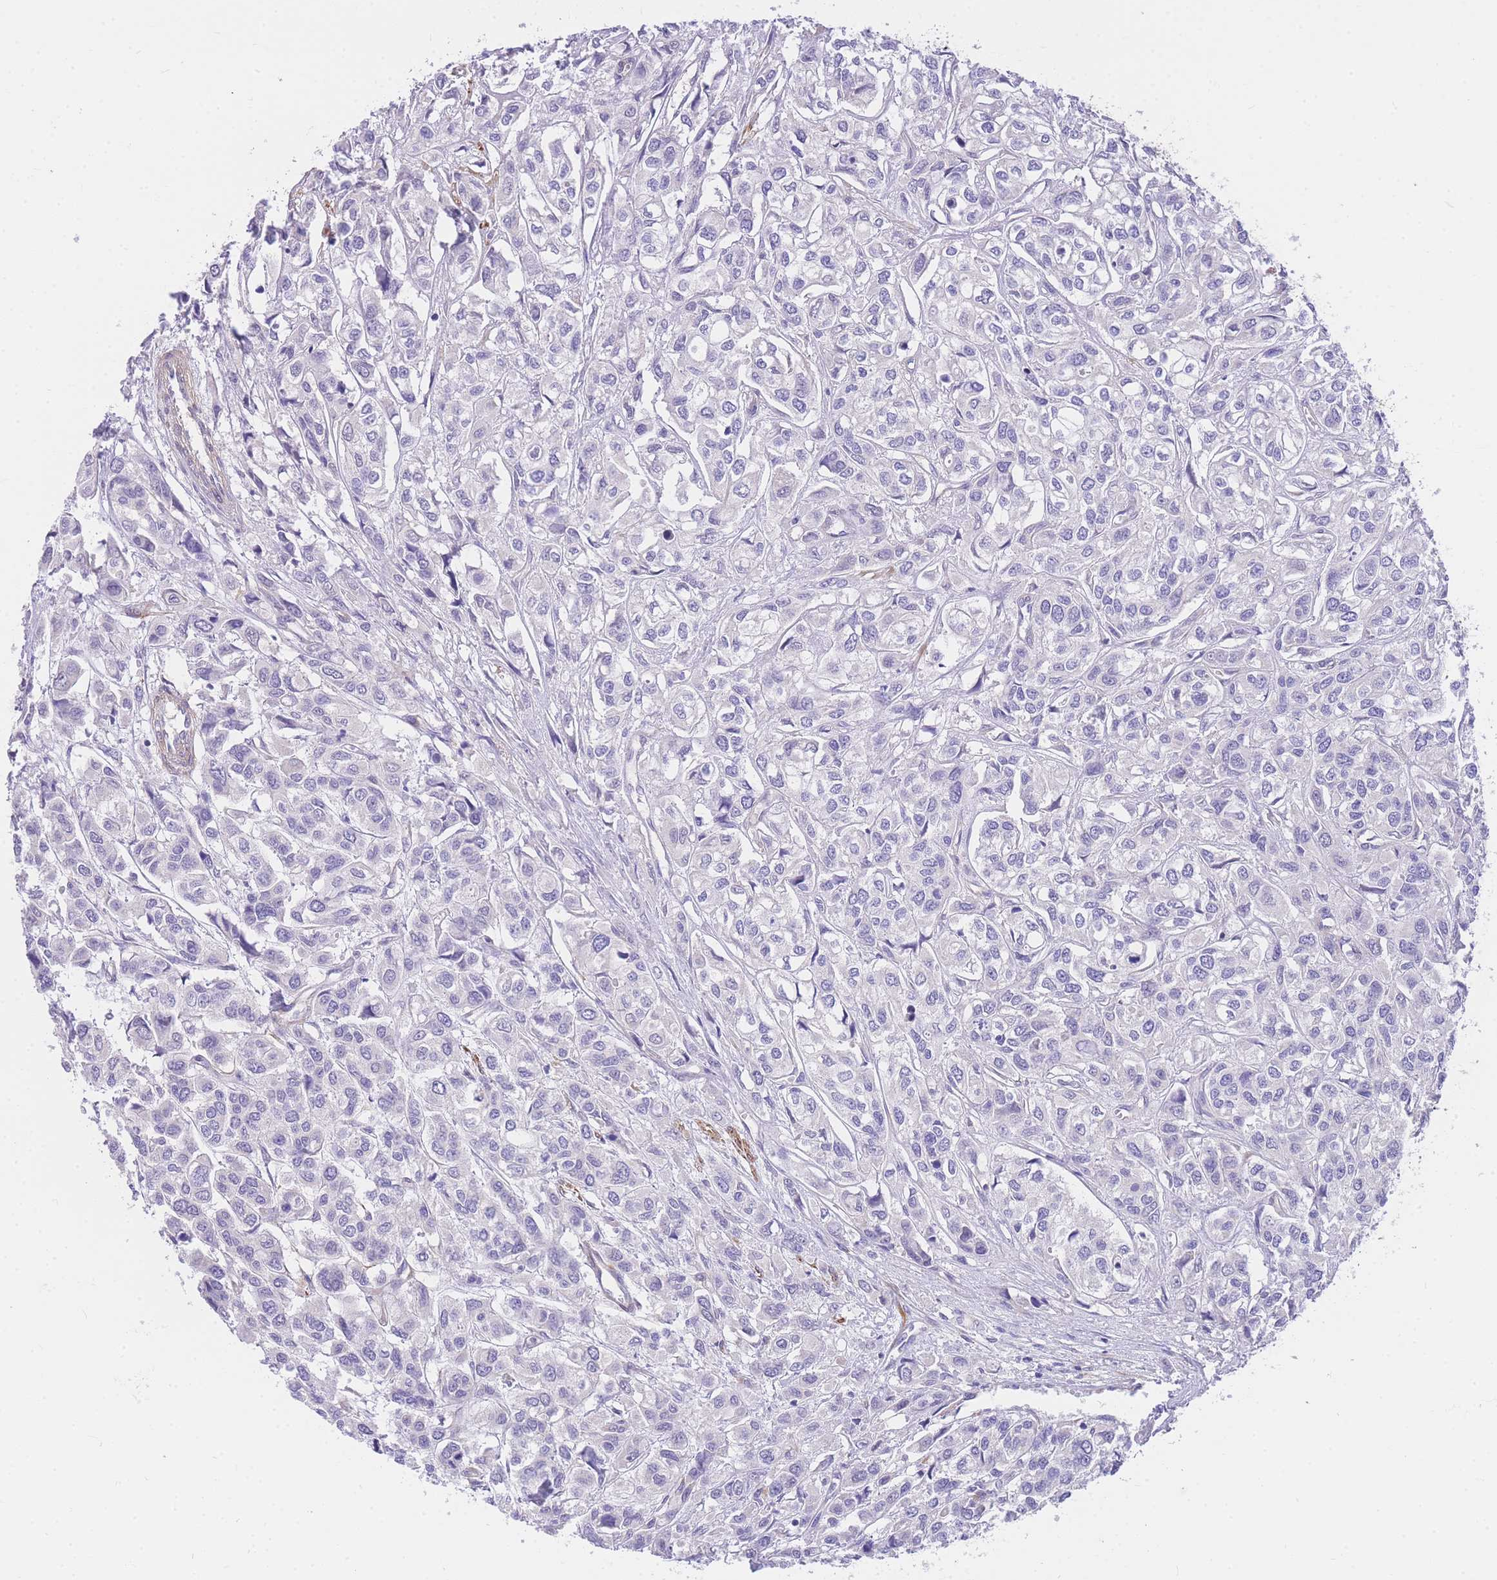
{"staining": {"intensity": "negative", "quantity": "none", "location": "none"}, "tissue": "urothelial cancer", "cell_type": "Tumor cells", "image_type": "cancer", "snomed": [{"axis": "morphology", "description": "Urothelial carcinoma, High grade"}, {"axis": "topography", "description": "Urinary bladder"}], "caption": "Immunohistochemistry of human high-grade urothelial carcinoma demonstrates no staining in tumor cells.", "gene": "S100PBP", "patient": {"sex": "male", "age": 67}}